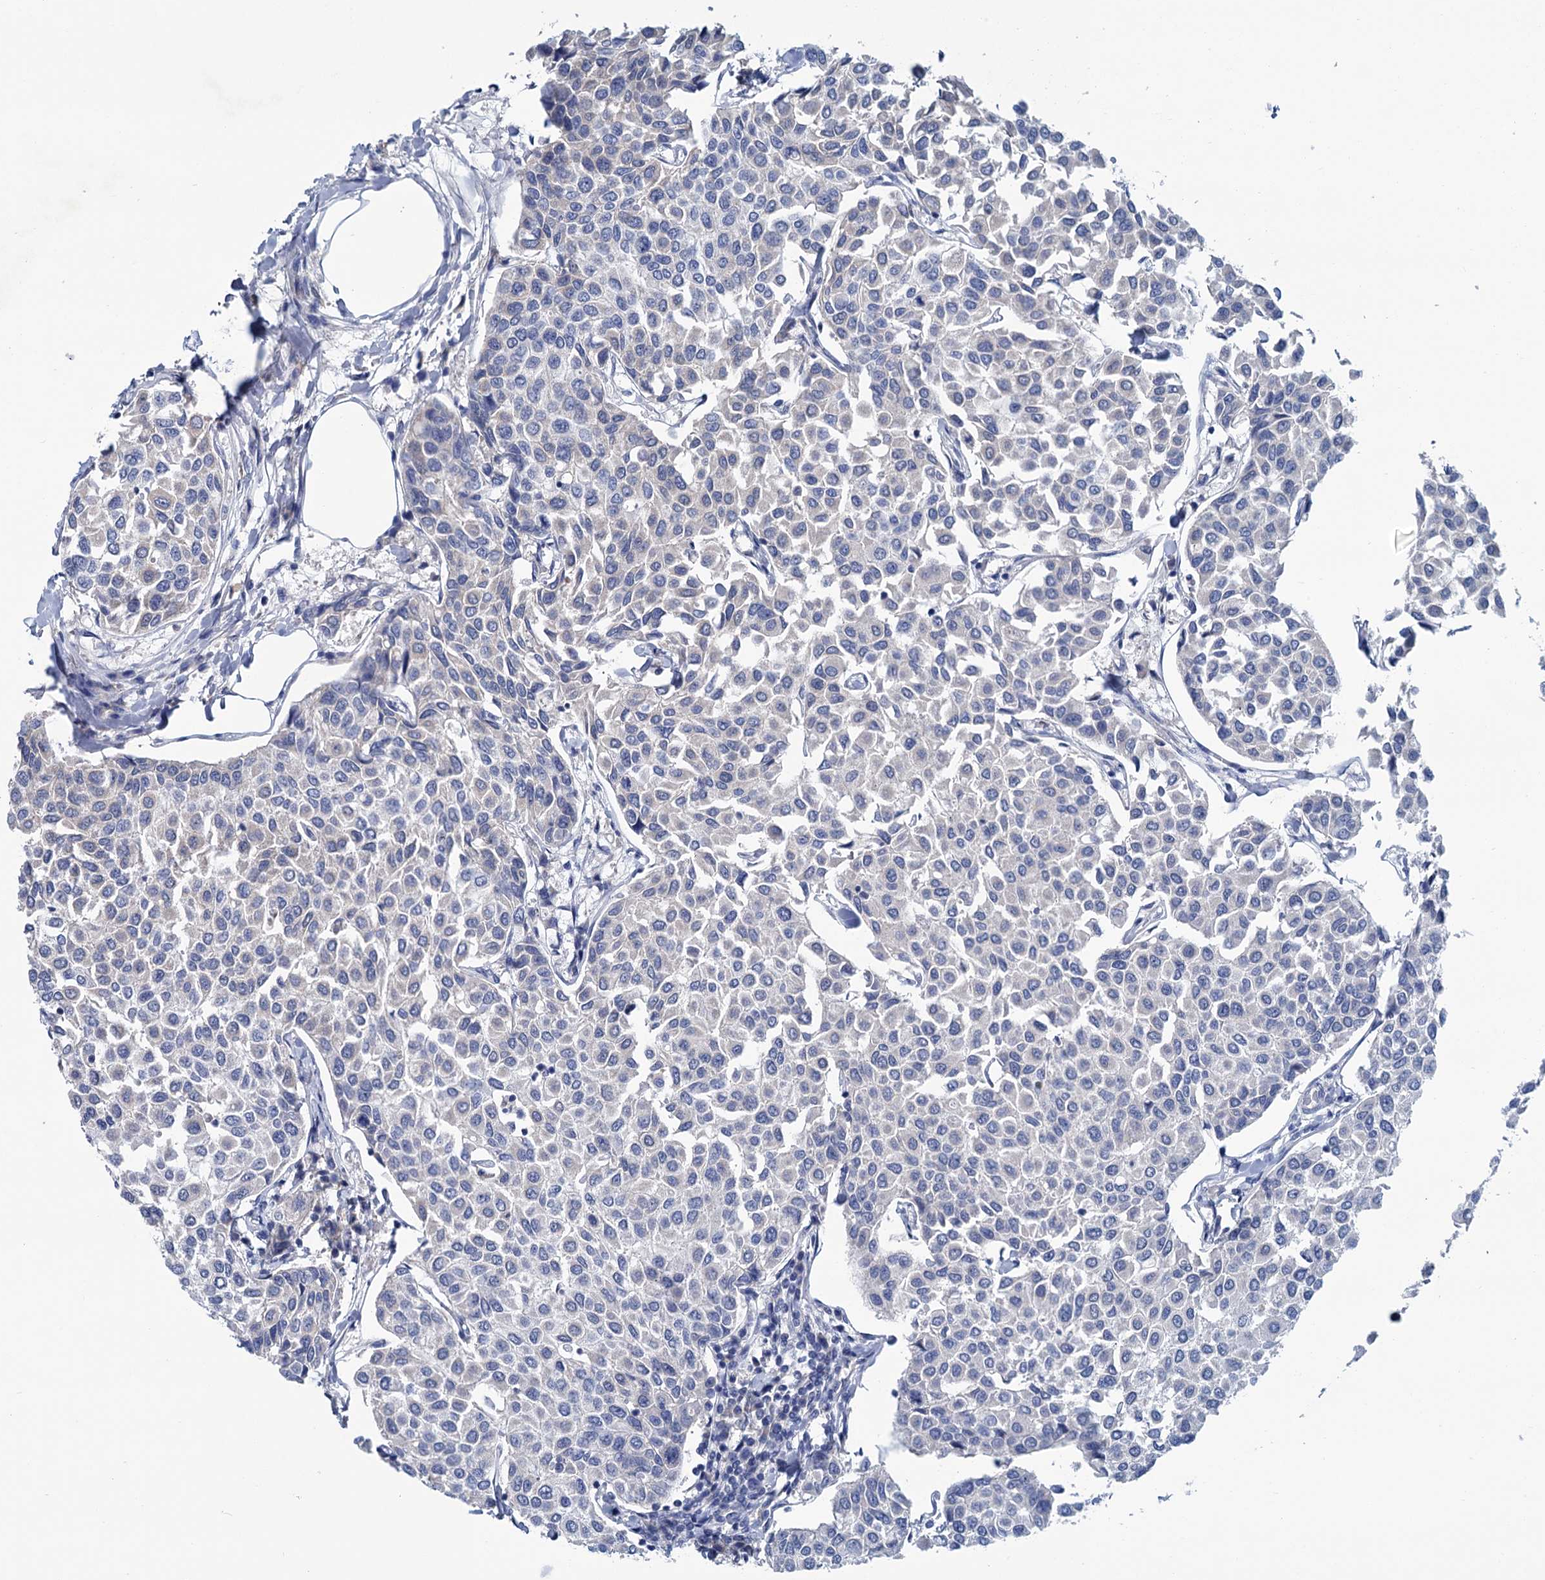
{"staining": {"intensity": "negative", "quantity": "none", "location": "none"}, "tissue": "breast cancer", "cell_type": "Tumor cells", "image_type": "cancer", "snomed": [{"axis": "morphology", "description": "Duct carcinoma"}, {"axis": "topography", "description": "Breast"}], "caption": "Infiltrating ductal carcinoma (breast) stained for a protein using immunohistochemistry (IHC) exhibits no positivity tumor cells.", "gene": "MYOZ3", "patient": {"sex": "female", "age": 55}}